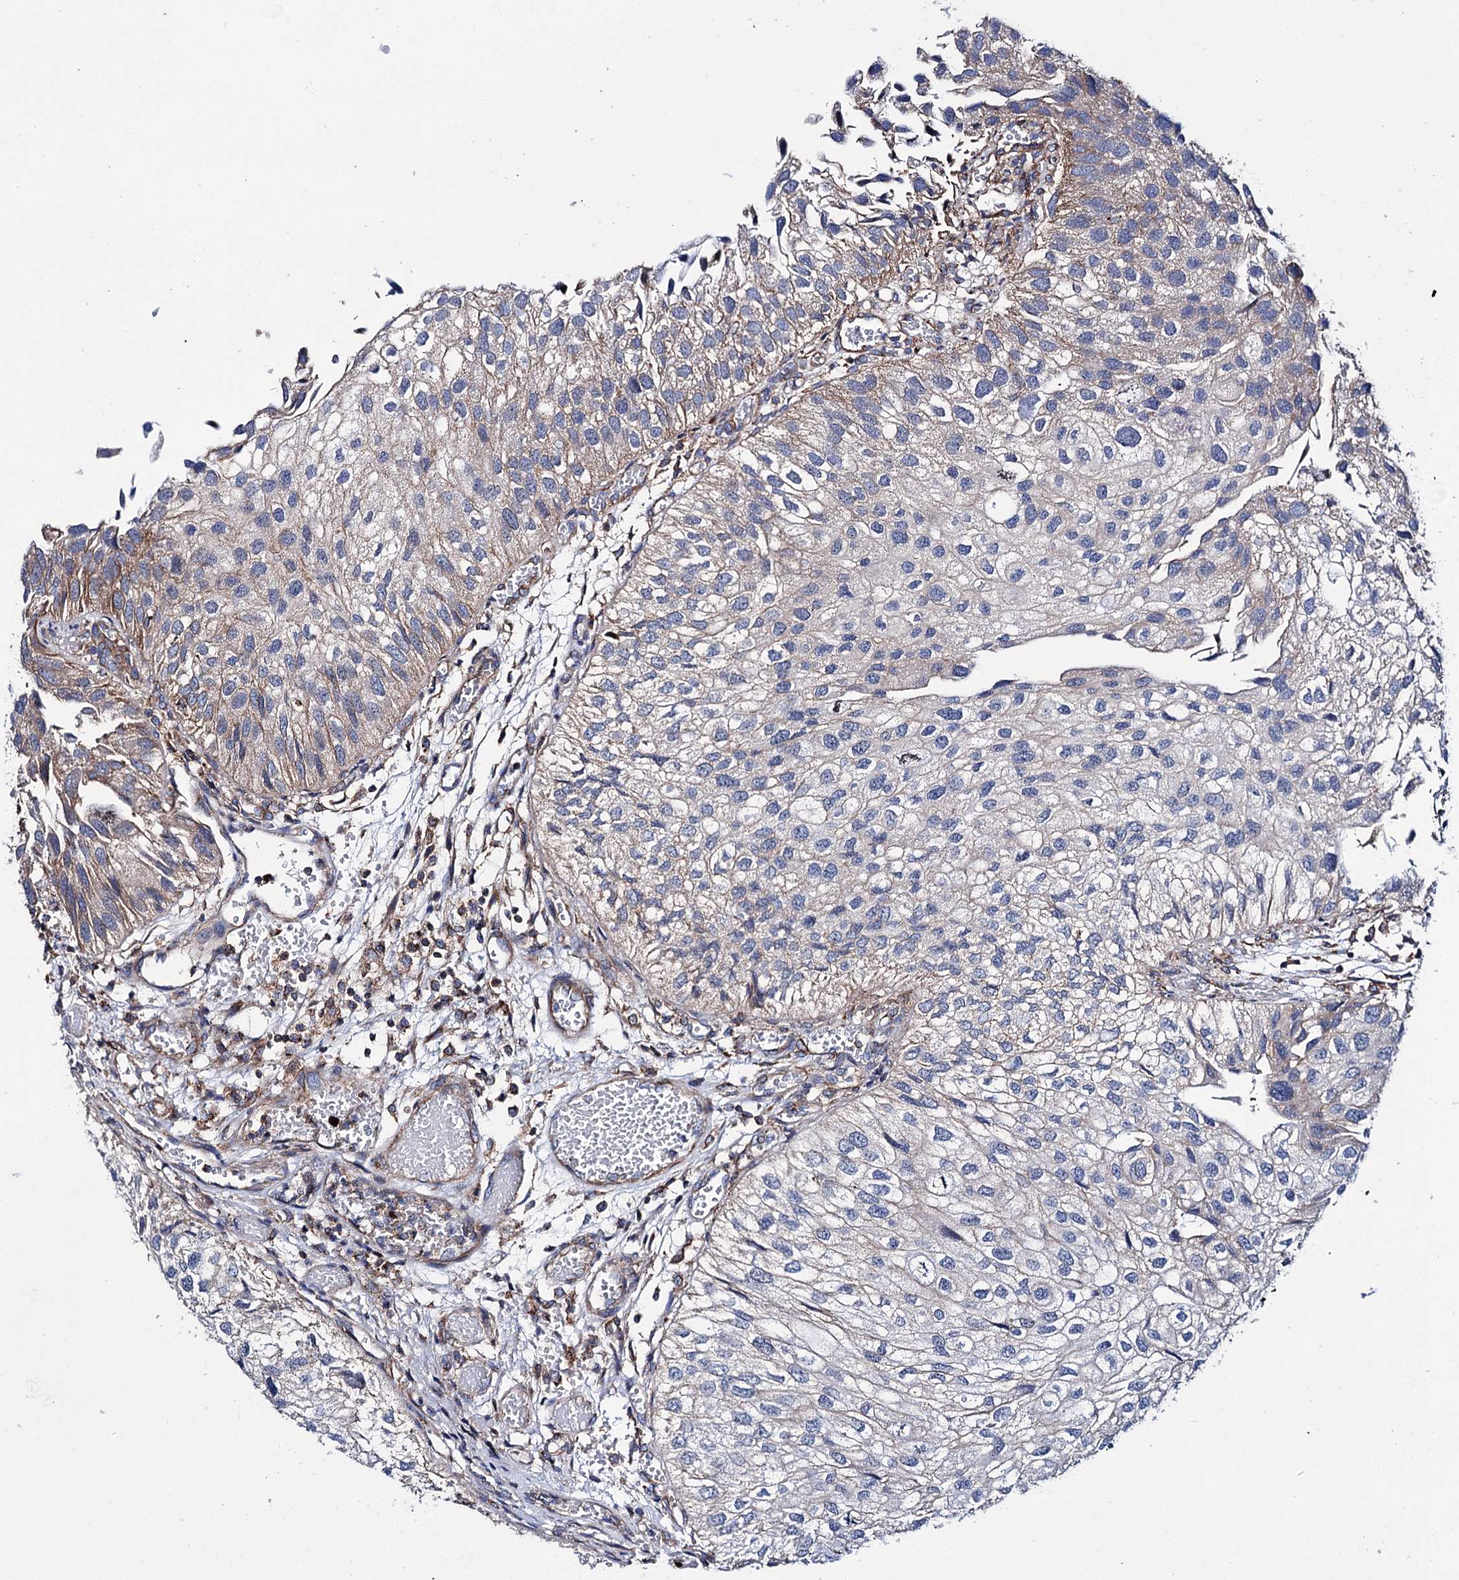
{"staining": {"intensity": "weak", "quantity": "<25%", "location": "cytoplasmic/membranous"}, "tissue": "urothelial cancer", "cell_type": "Tumor cells", "image_type": "cancer", "snomed": [{"axis": "morphology", "description": "Urothelial carcinoma, Low grade"}, {"axis": "topography", "description": "Urinary bladder"}], "caption": "Immunohistochemistry (IHC) photomicrograph of neoplastic tissue: urothelial cancer stained with DAB exhibits no significant protein positivity in tumor cells. (DAB (3,3'-diaminobenzidine) immunohistochemistry (IHC) with hematoxylin counter stain).", "gene": "DEF6", "patient": {"sex": "female", "age": 89}}